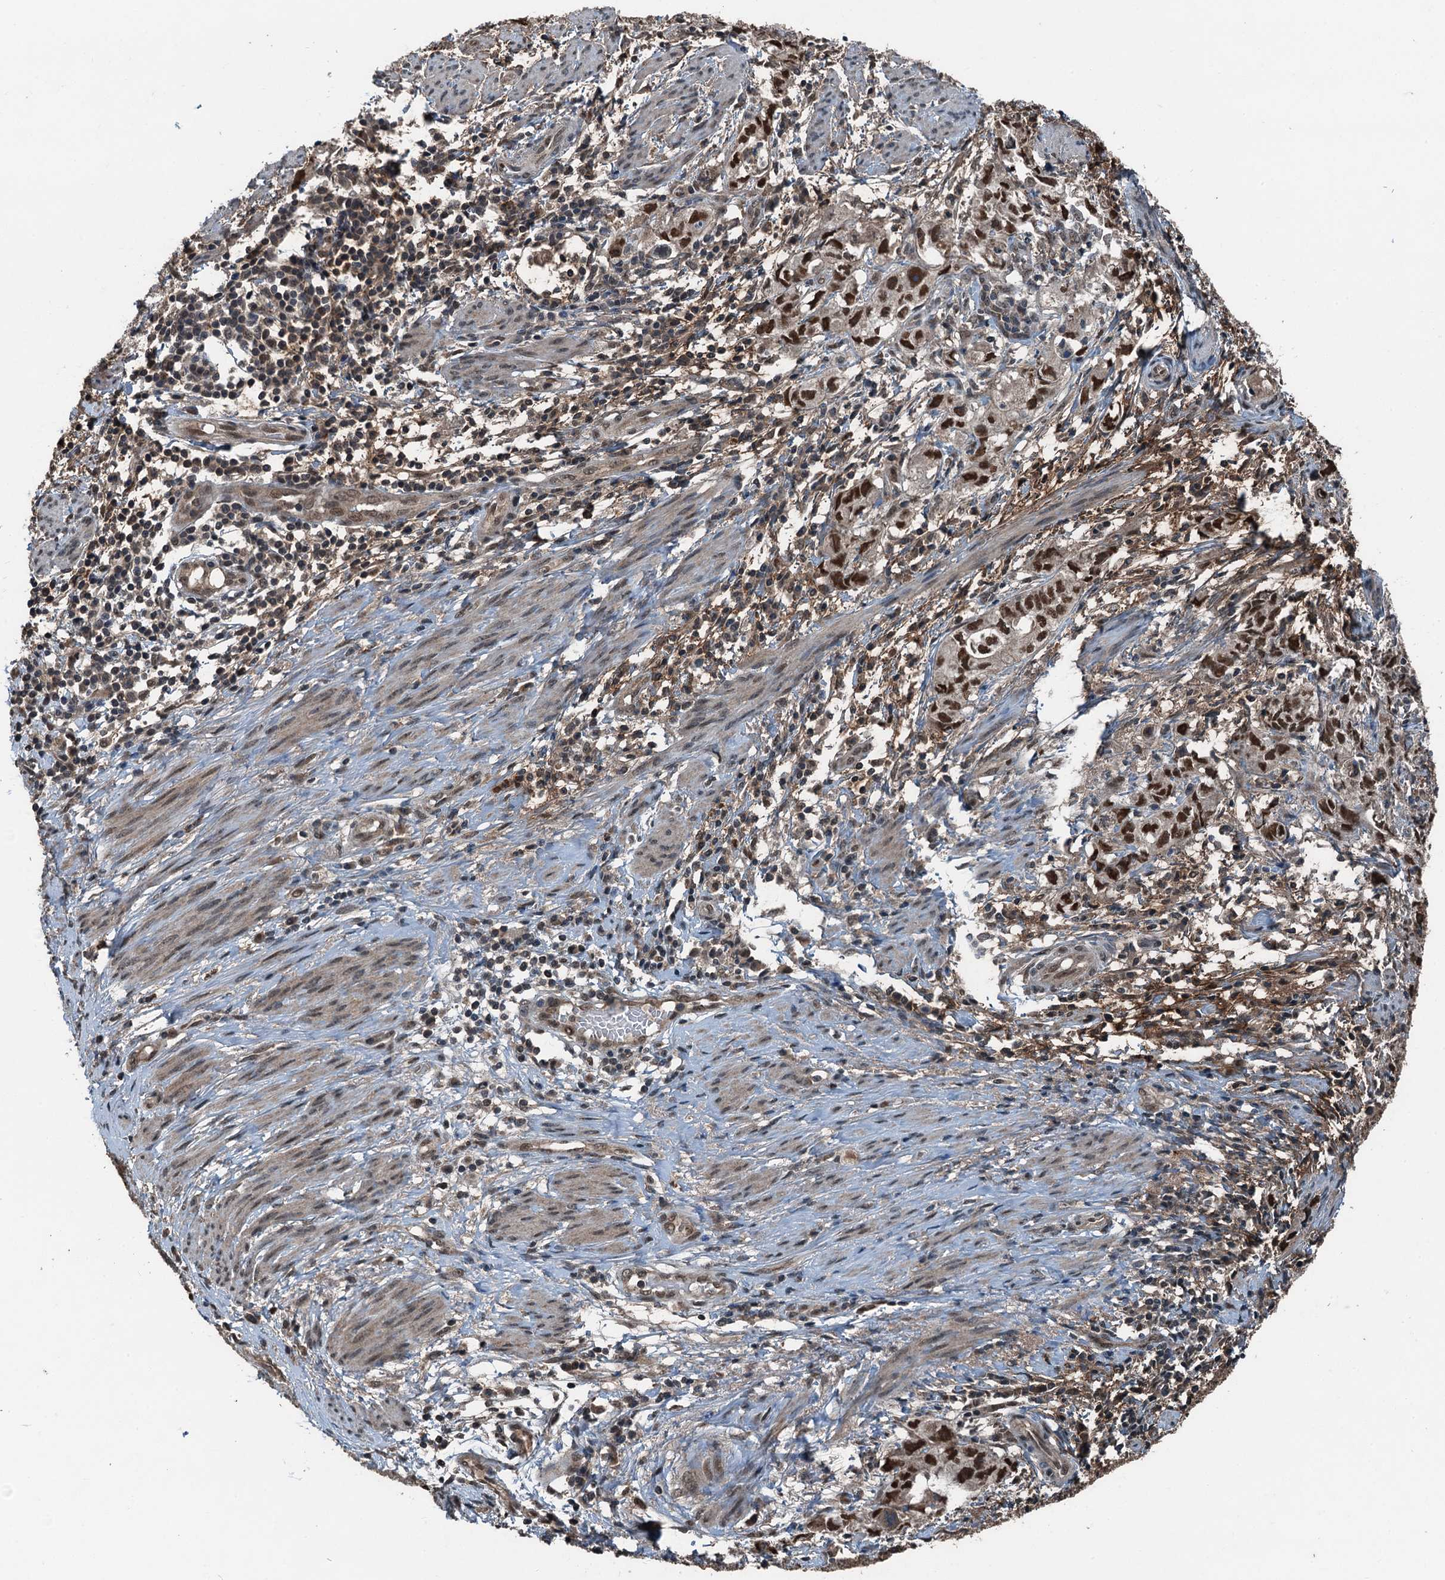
{"staining": {"intensity": "strong", "quantity": ">75%", "location": "nuclear"}, "tissue": "endometrial cancer", "cell_type": "Tumor cells", "image_type": "cancer", "snomed": [{"axis": "morphology", "description": "Adenocarcinoma, NOS"}, {"axis": "topography", "description": "Endometrium"}], "caption": "Brown immunohistochemical staining in human endometrial adenocarcinoma reveals strong nuclear staining in about >75% of tumor cells.", "gene": "UBXN6", "patient": {"sex": "female", "age": 65}}